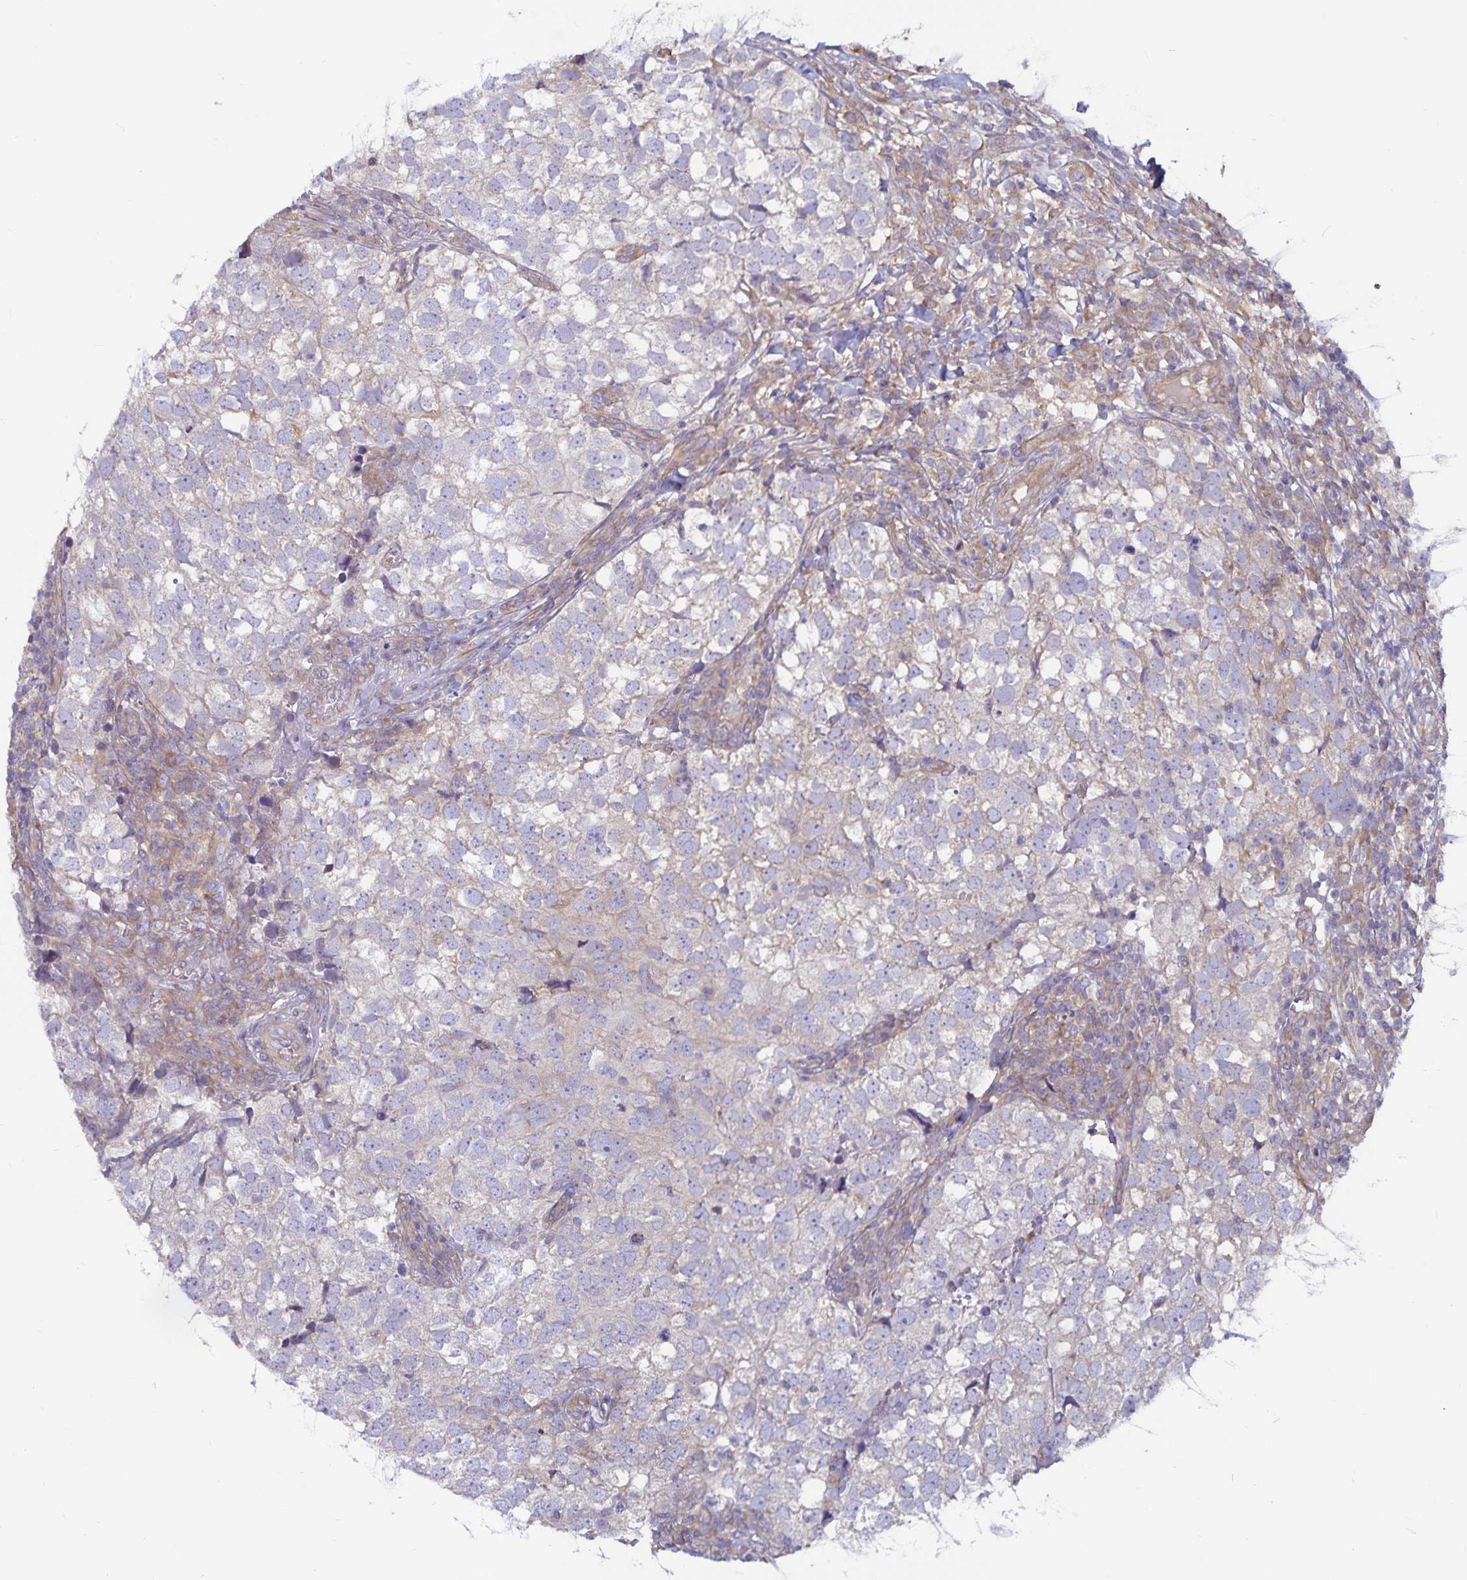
{"staining": {"intensity": "negative", "quantity": "none", "location": "none"}, "tissue": "breast cancer", "cell_type": "Tumor cells", "image_type": "cancer", "snomed": [{"axis": "morphology", "description": "Duct carcinoma"}, {"axis": "topography", "description": "Breast"}], "caption": "This micrograph is of breast invasive ductal carcinoma stained with IHC to label a protein in brown with the nuclei are counter-stained blue. There is no staining in tumor cells. (Stains: DAB IHC with hematoxylin counter stain, Microscopy: brightfield microscopy at high magnification).", "gene": "FAM120A", "patient": {"sex": "female", "age": 30}}